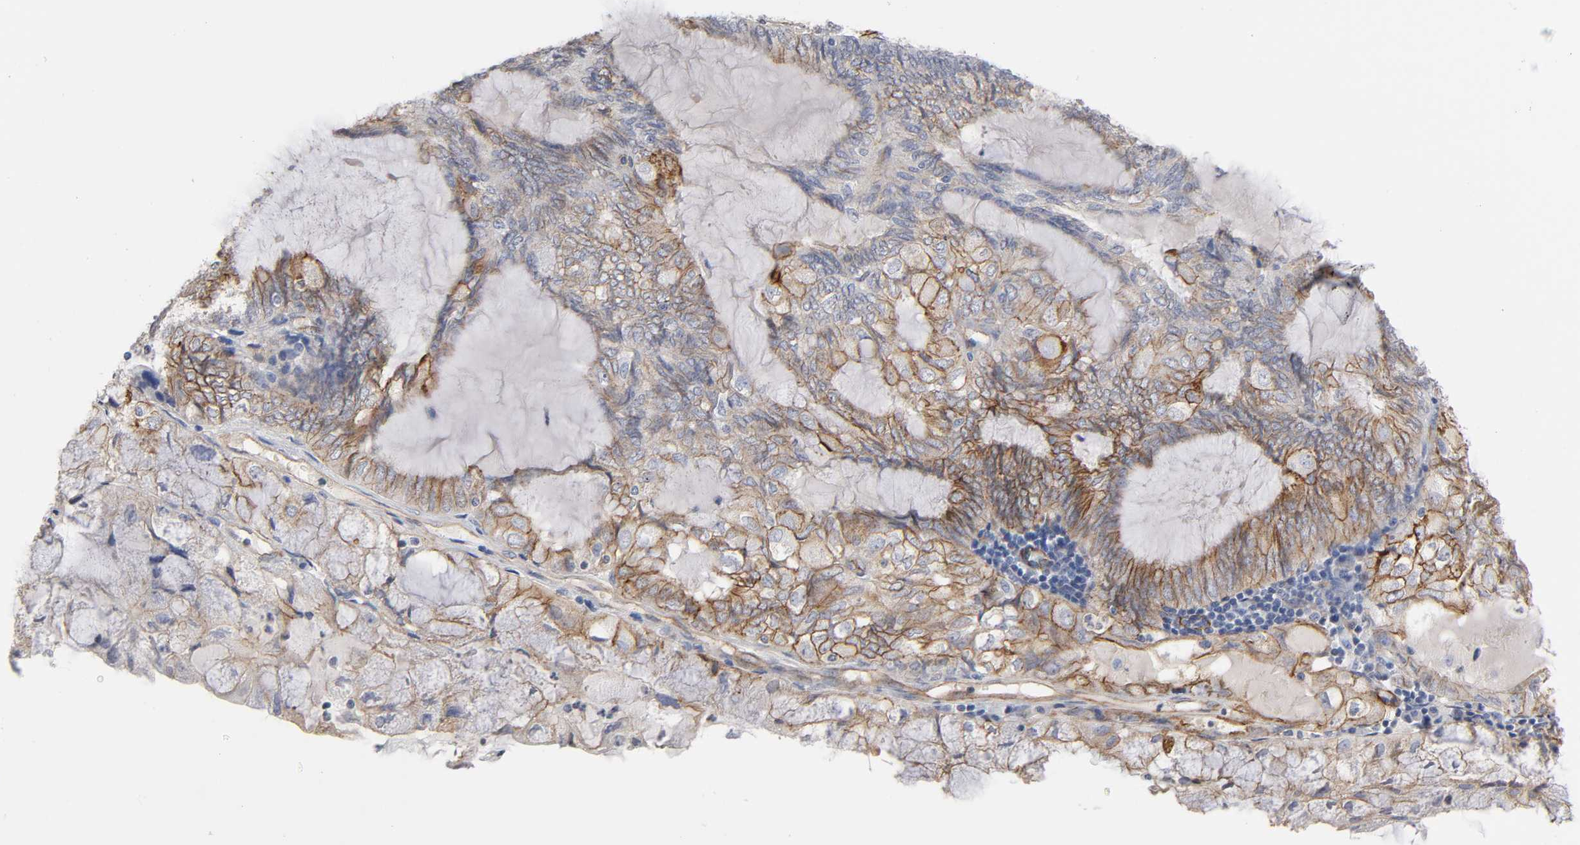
{"staining": {"intensity": "moderate", "quantity": "25%-75%", "location": "cytoplasmic/membranous"}, "tissue": "endometrial cancer", "cell_type": "Tumor cells", "image_type": "cancer", "snomed": [{"axis": "morphology", "description": "Adenocarcinoma, NOS"}, {"axis": "topography", "description": "Endometrium"}], "caption": "Approximately 25%-75% of tumor cells in endometrial adenocarcinoma display moderate cytoplasmic/membranous protein positivity as visualized by brown immunohistochemical staining.", "gene": "SPTAN1", "patient": {"sex": "female", "age": 81}}